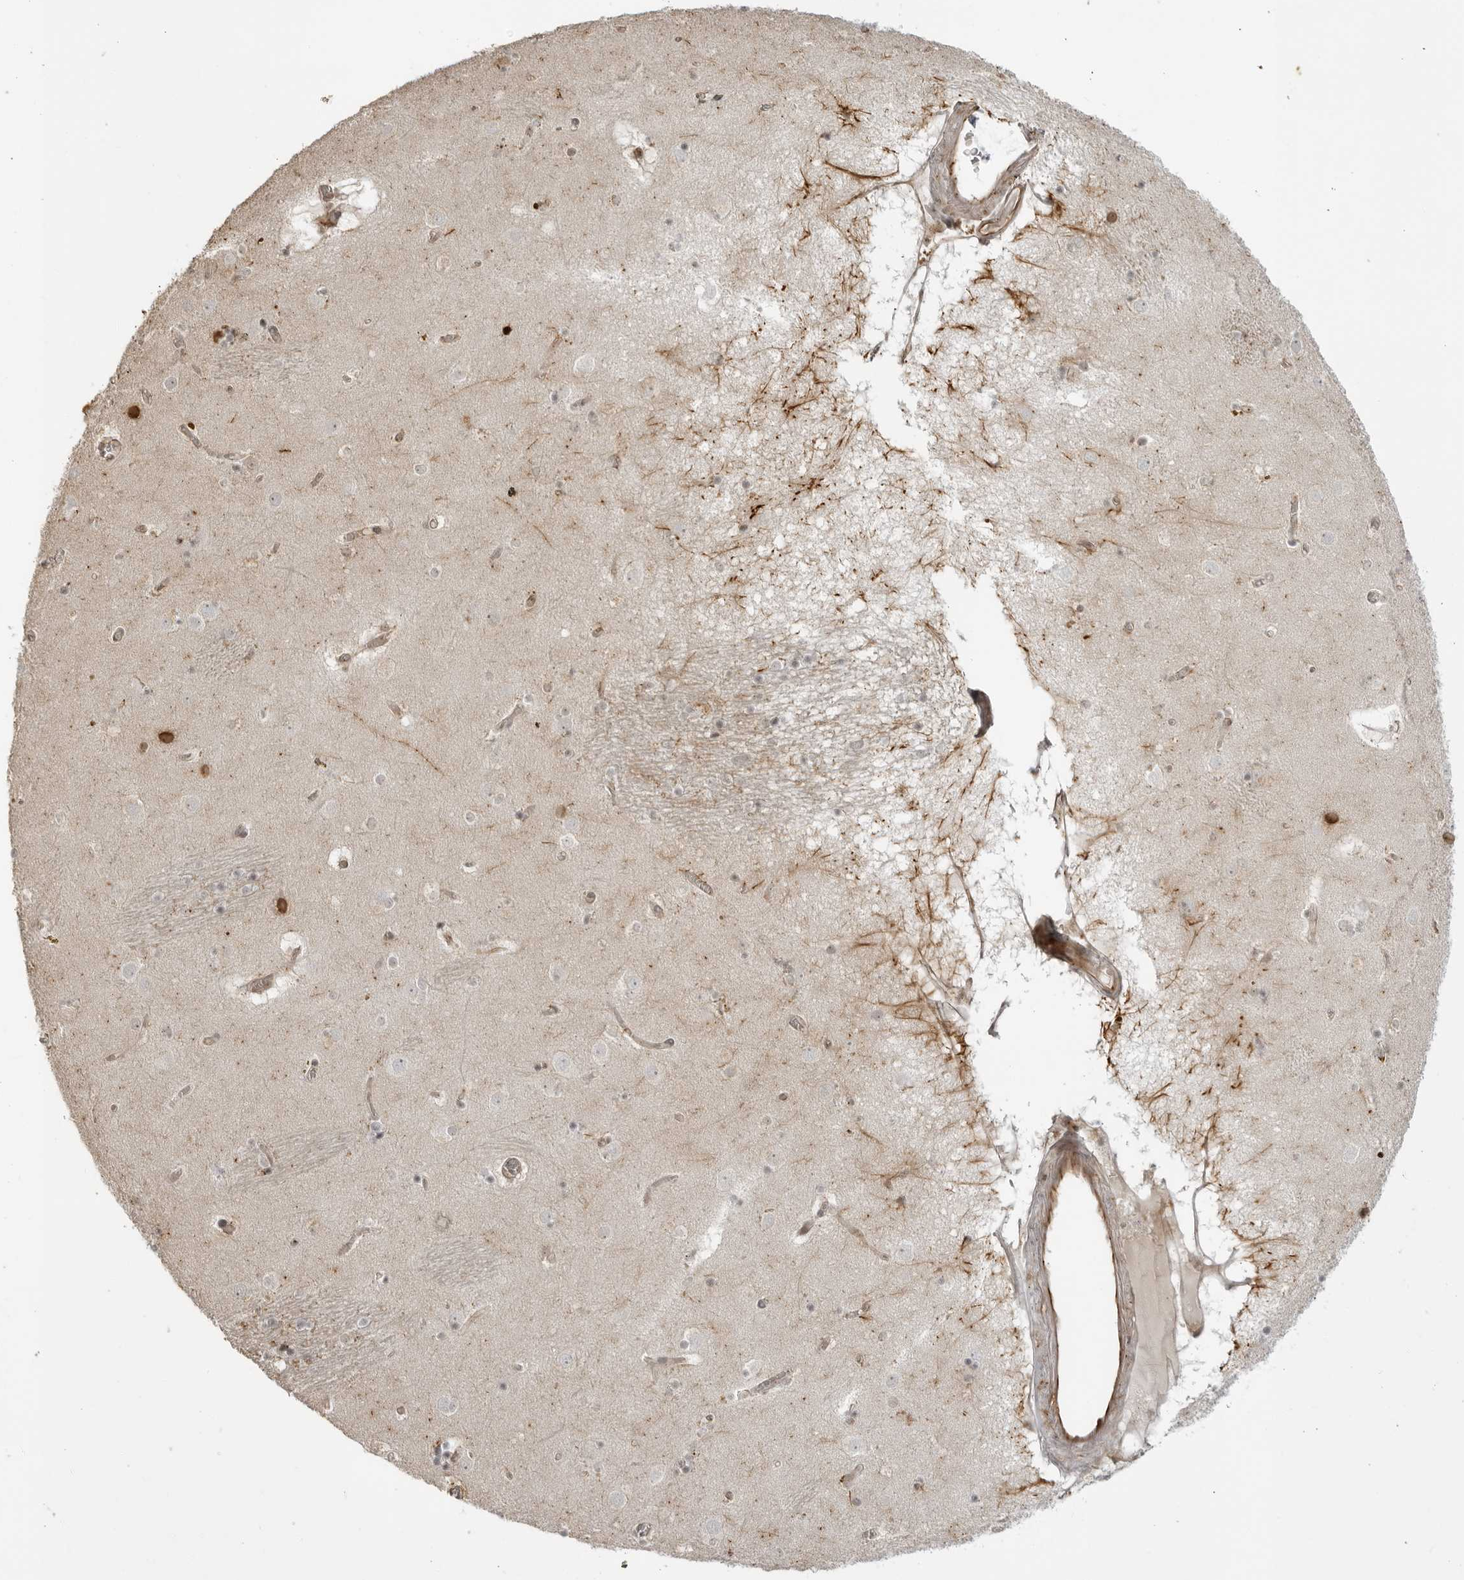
{"staining": {"intensity": "negative", "quantity": "none", "location": "none"}, "tissue": "caudate", "cell_type": "Glial cells", "image_type": "normal", "snomed": [{"axis": "morphology", "description": "Normal tissue, NOS"}, {"axis": "topography", "description": "Lateral ventricle wall"}], "caption": "There is no significant staining in glial cells of caudate. The staining is performed using DAB (3,3'-diaminobenzidine) brown chromogen with nuclei counter-stained in using hematoxylin.", "gene": "TCF21", "patient": {"sex": "male", "age": 70}}